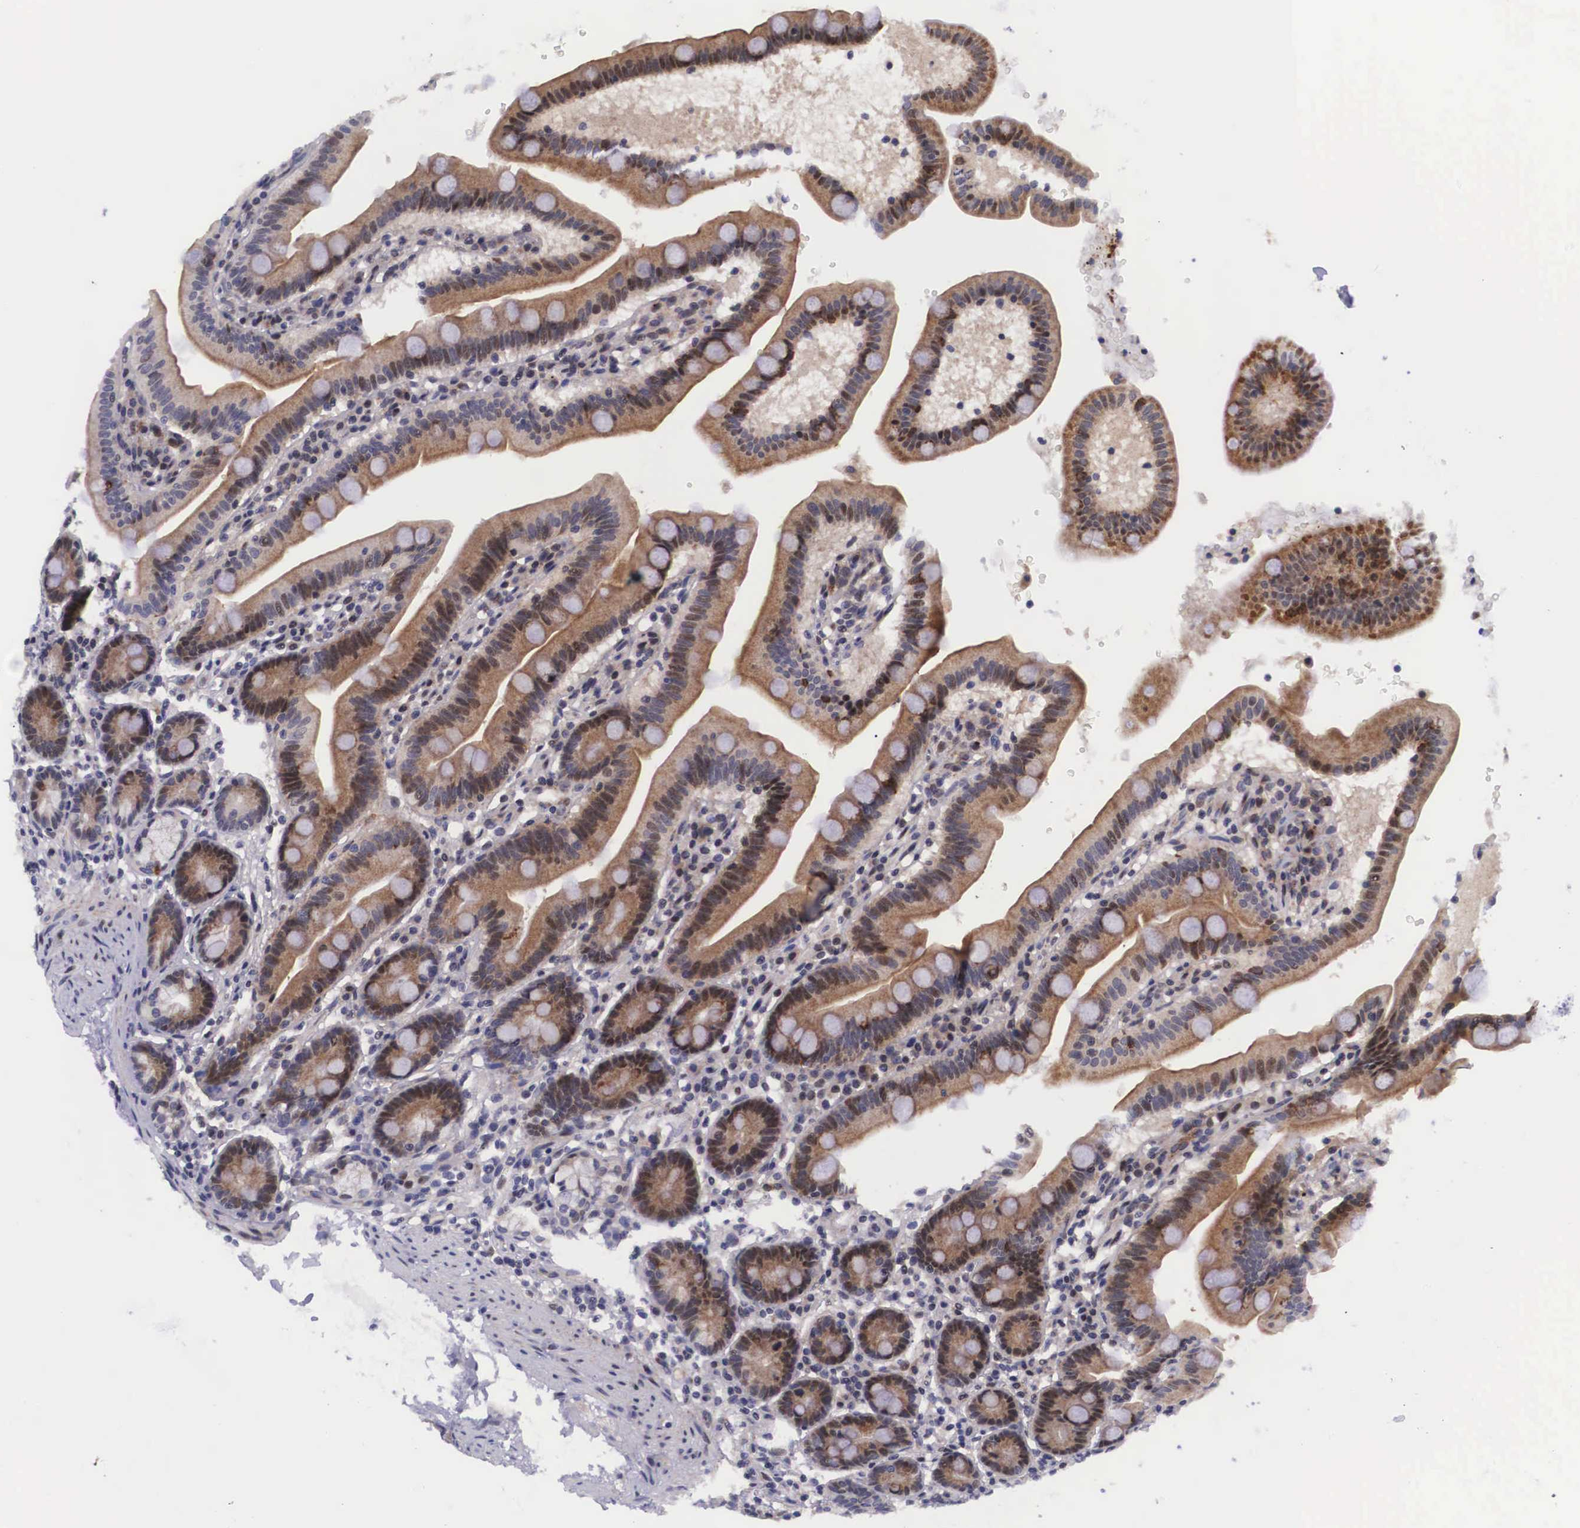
{"staining": {"intensity": "strong", "quantity": ">75%", "location": "cytoplasmic/membranous,nuclear"}, "tissue": "duodenum", "cell_type": "Glandular cells", "image_type": "normal", "snomed": [{"axis": "morphology", "description": "Normal tissue, NOS"}, {"axis": "topography", "description": "Duodenum"}], "caption": "High-magnification brightfield microscopy of benign duodenum stained with DAB (brown) and counterstained with hematoxylin (blue). glandular cells exhibit strong cytoplasmic/membranous,nuclear positivity is seen in approximately>75% of cells. Using DAB (3,3'-diaminobenzidine) (brown) and hematoxylin (blue) stains, captured at high magnification using brightfield microscopy.", "gene": "EMID1", "patient": {"sex": "female", "age": 77}}